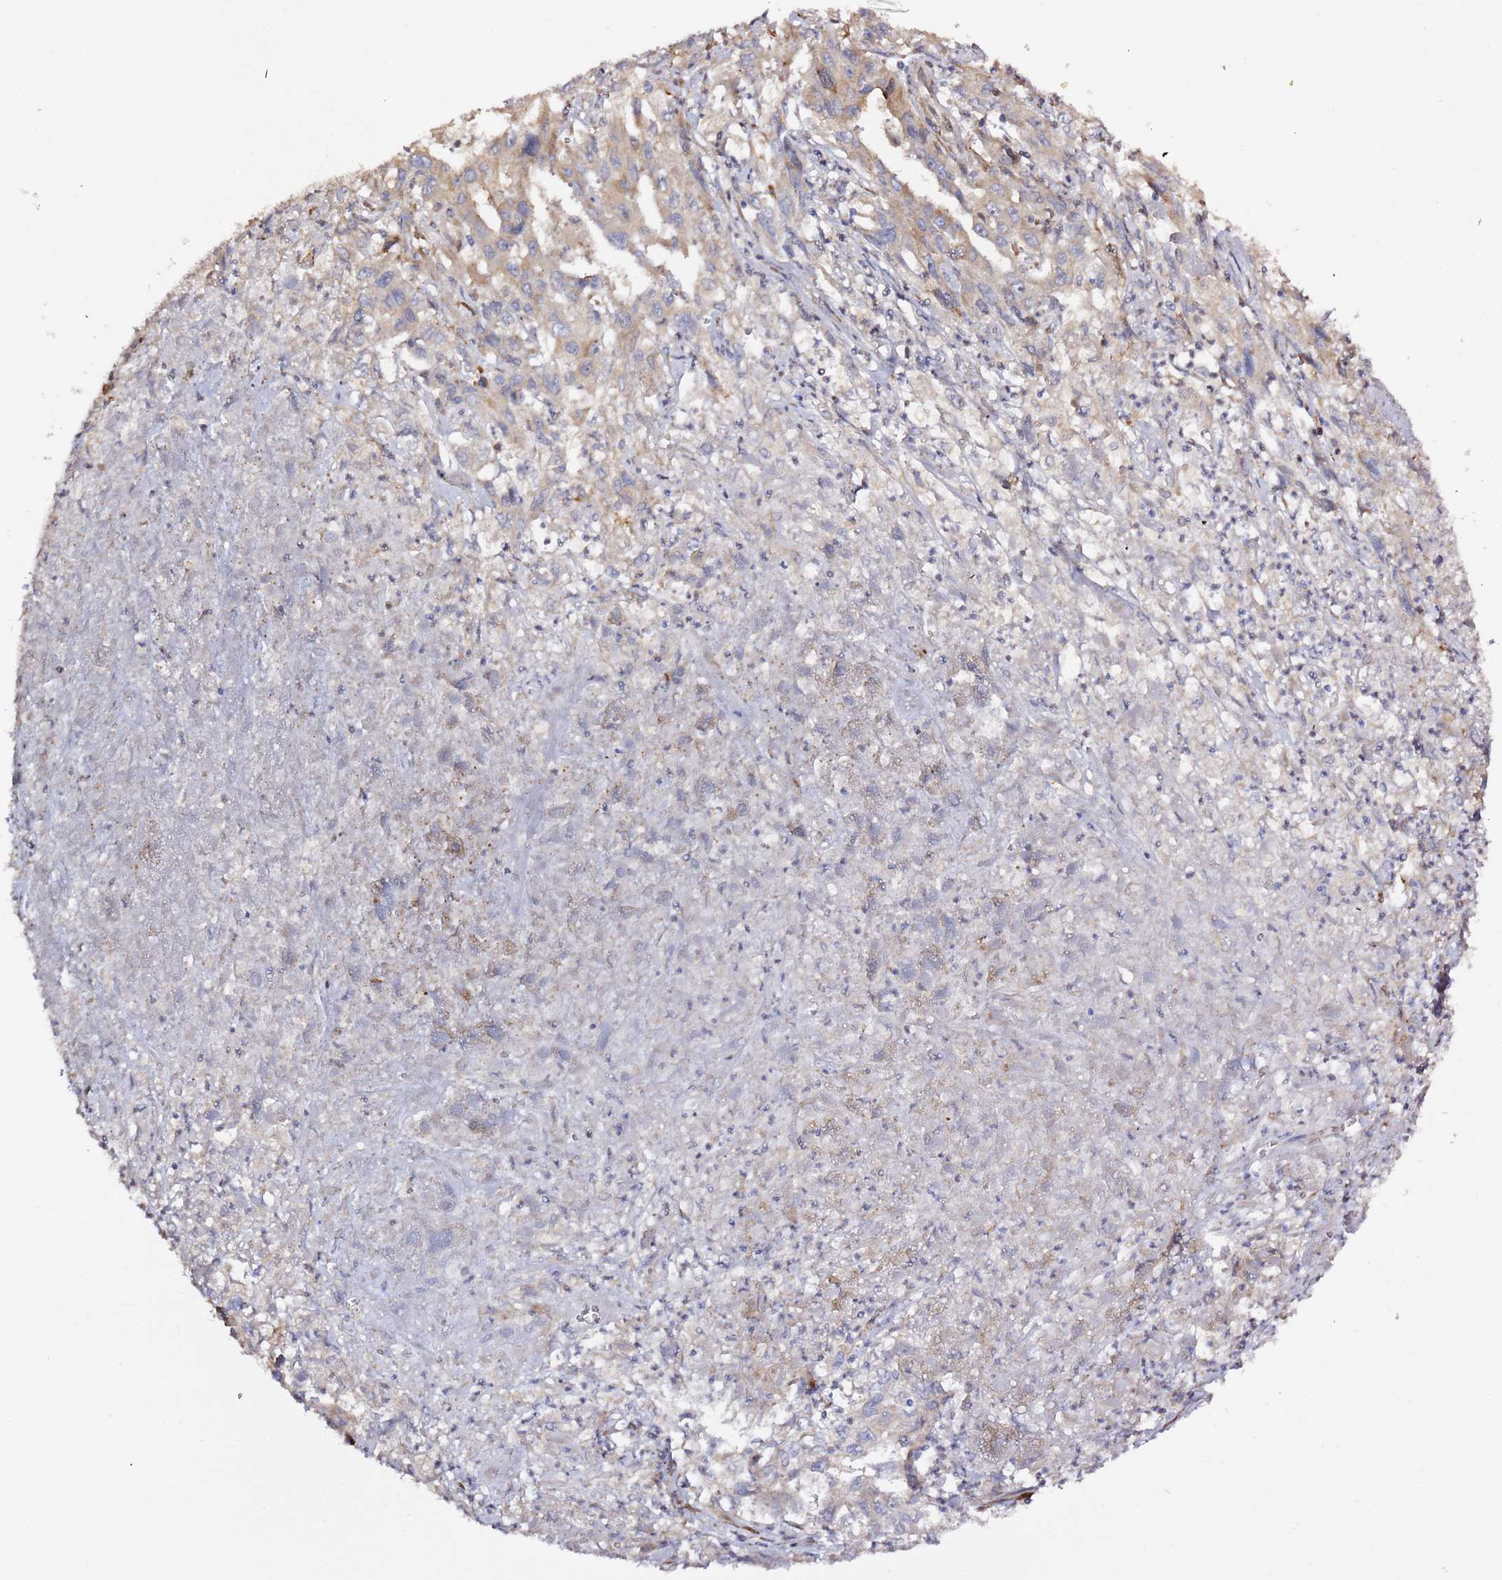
{"staining": {"intensity": "weak", "quantity": "<25%", "location": "cytoplasmic/membranous"}, "tissue": "liver cancer", "cell_type": "Tumor cells", "image_type": "cancer", "snomed": [{"axis": "morphology", "description": "Carcinoma, Hepatocellular, NOS"}, {"axis": "topography", "description": "Liver"}], "caption": "Immunohistochemistry (IHC) image of neoplastic tissue: human liver cancer (hepatocellular carcinoma) stained with DAB (3,3'-diaminobenzidine) demonstrates no significant protein expression in tumor cells.", "gene": "HSD17B7", "patient": {"sex": "male", "age": 63}}